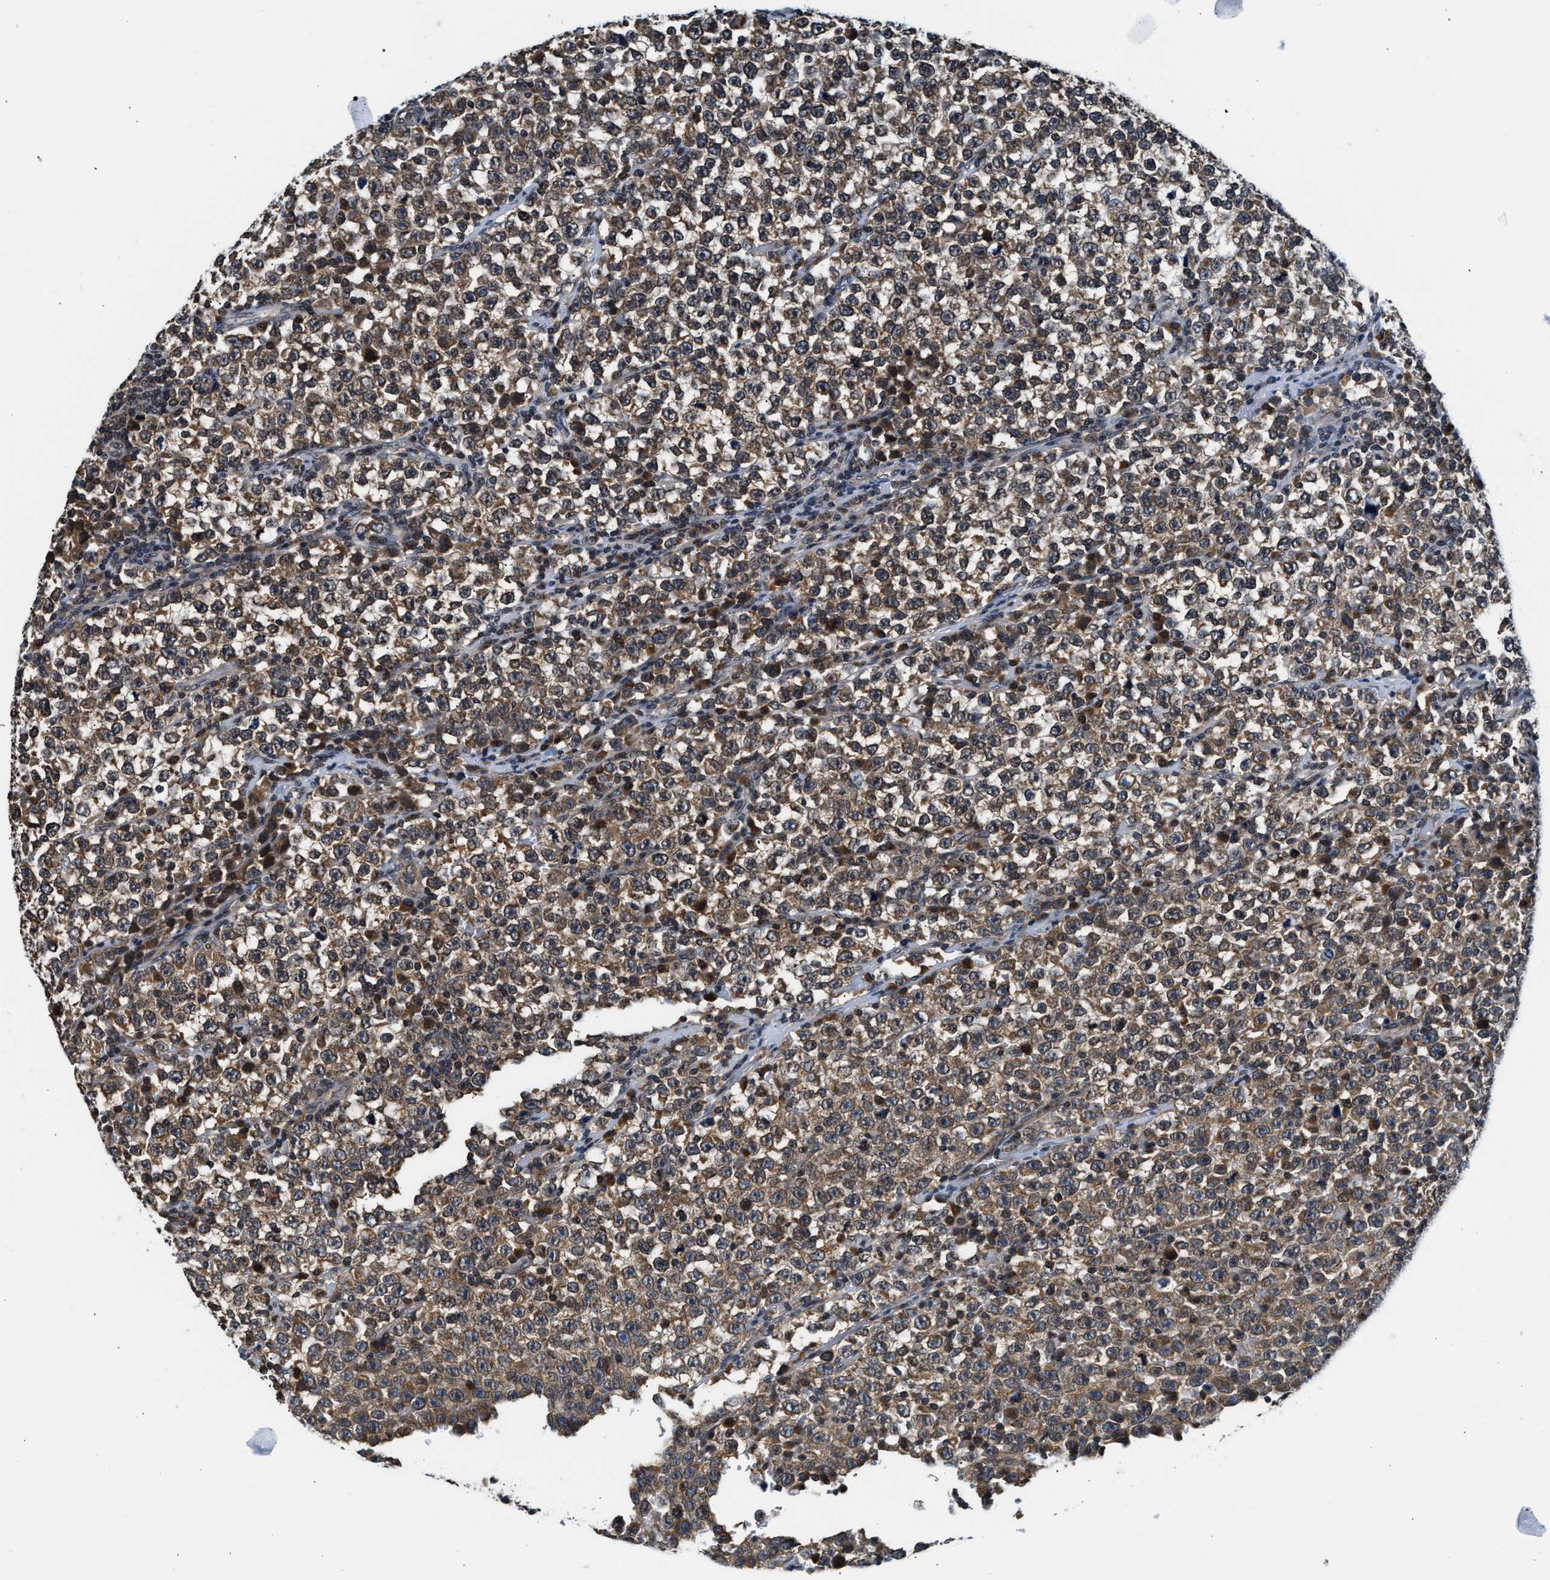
{"staining": {"intensity": "moderate", "quantity": ">75%", "location": "cytoplasmic/membranous"}, "tissue": "testis cancer", "cell_type": "Tumor cells", "image_type": "cancer", "snomed": [{"axis": "morphology", "description": "Seminoma, NOS"}, {"axis": "topography", "description": "Testis"}], "caption": "Testis cancer tissue reveals moderate cytoplasmic/membranous positivity in about >75% of tumor cells, visualized by immunohistochemistry.", "gene": "RAB29", "patient": {"sex": "male", "age": 43}}